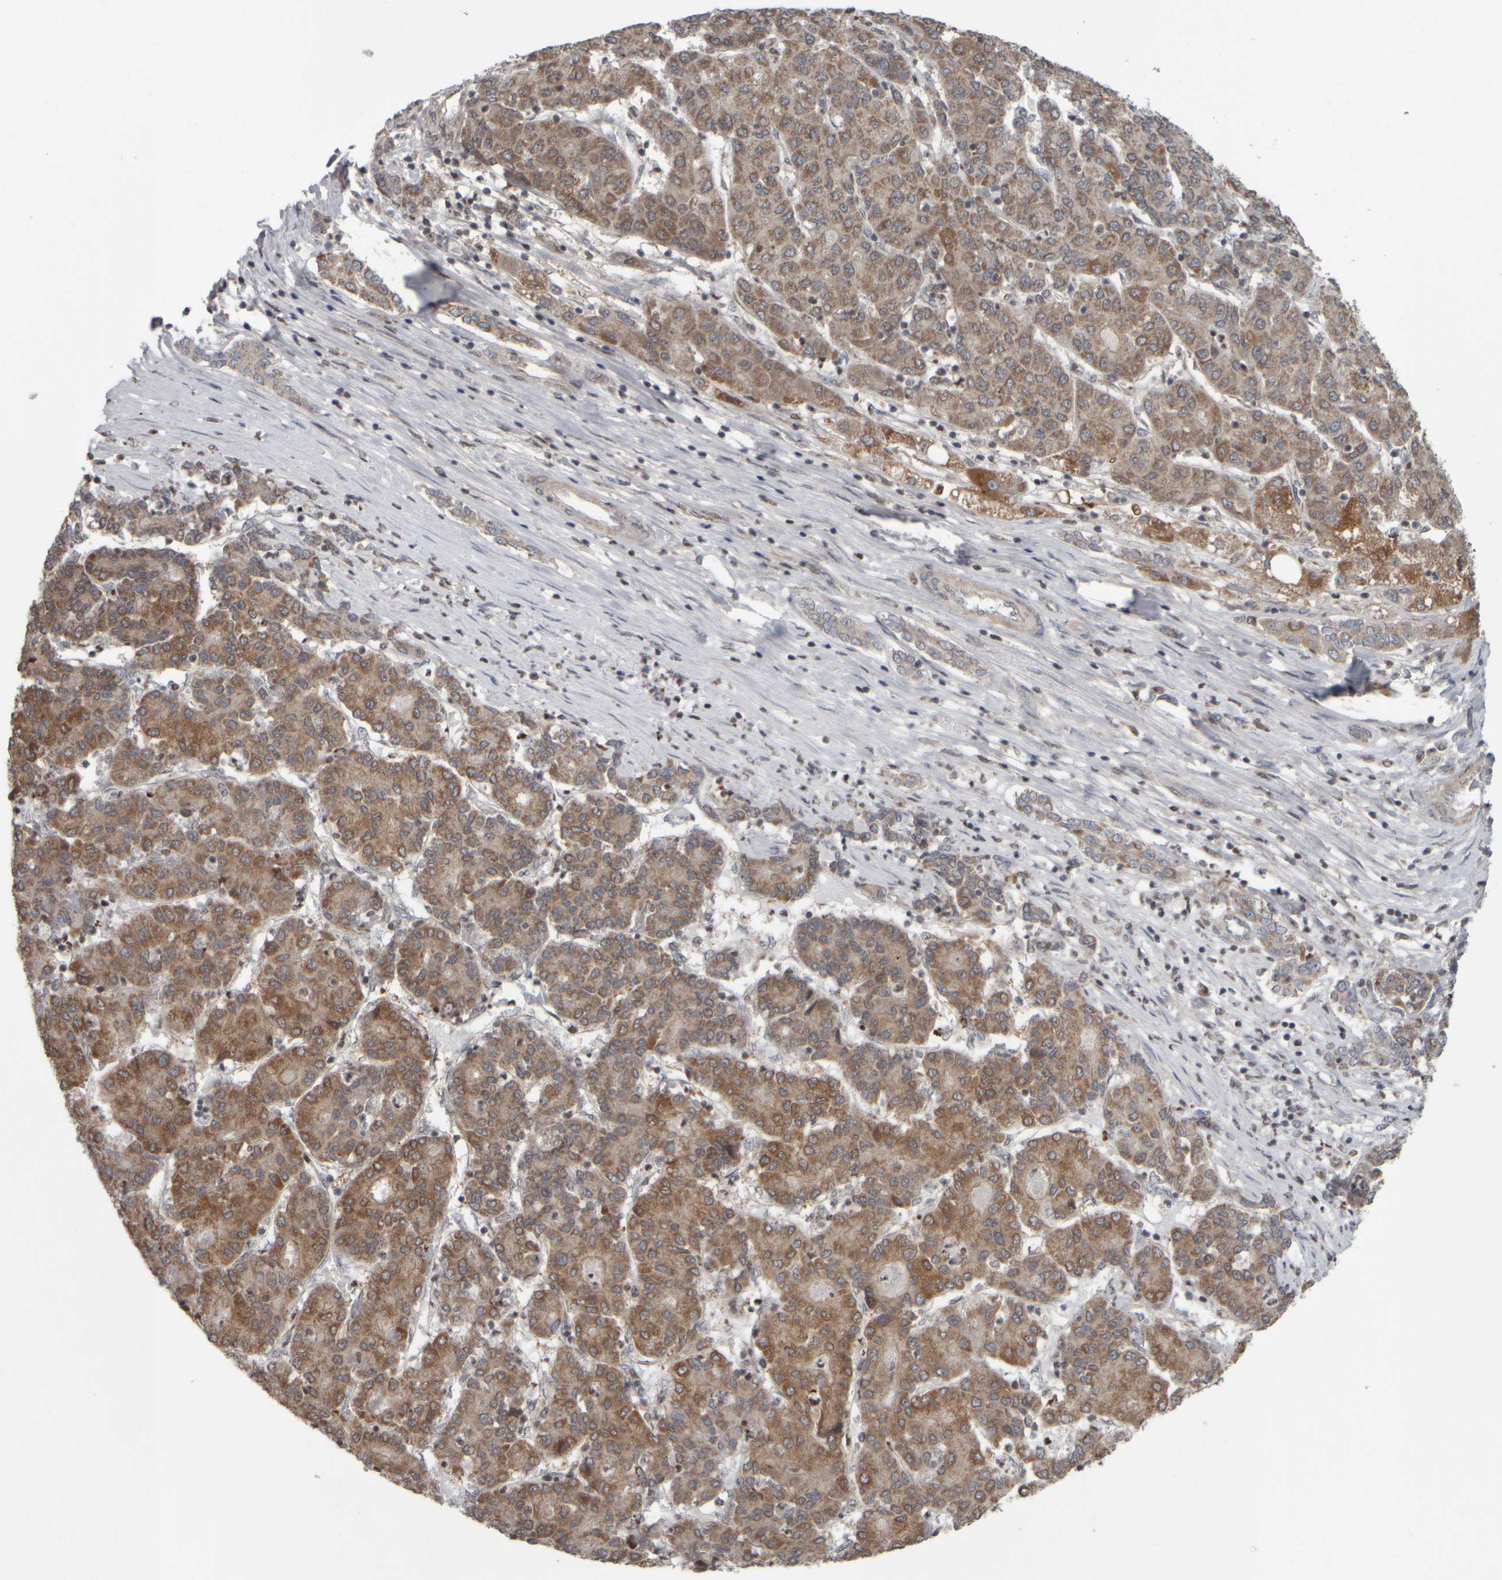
{"staining": {"intensity": "moderate", "quantity": ">75%", "location": "cytoplasmic/membranous"}, "tissue": "liver cancer", "cell_type": "Tumor cells", "image_type": "cancer", "snomed": [{"axis": "morphology", "description": "Carcinoma, Hepatocellular, NOS"}, {"axis": "topography", "description": "Liver"}], "caption": "This photomicrograph displays immunohistochemistry staining of human liver cancer (hepatocellular carcinoma), with medium moderate cytoplasmic/membranous staining in about >75% of tumor cells.", "gene": "CWC27", "patient": {"sex": "male", "age": 65}}